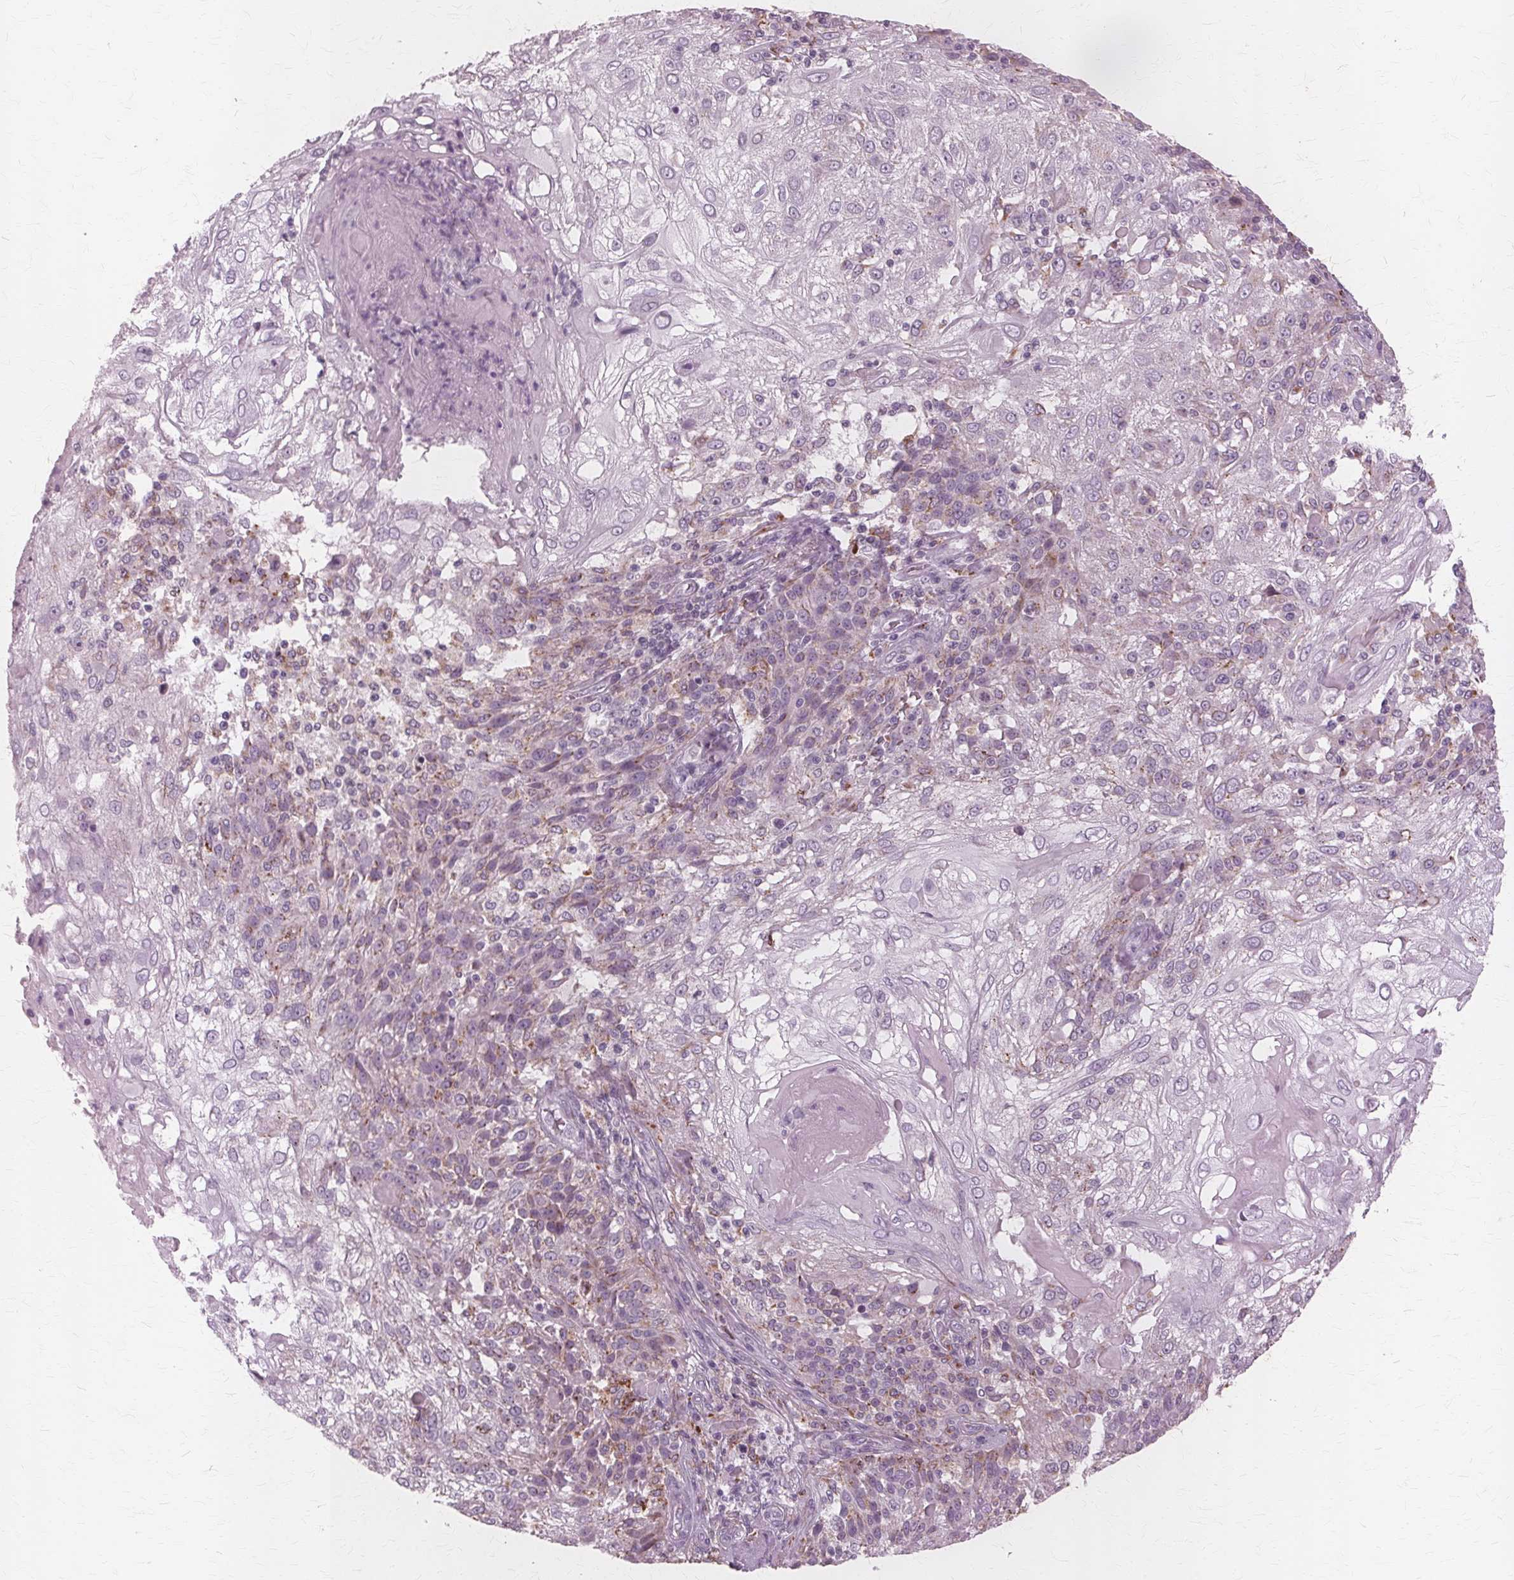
{"staining": {"intensity": "negative", "quantity": "none", "location": "none"}, "tissue": "skin cancer", "cell_type": "Tumor cells", "image_type": "cancer", "snomed": [{"axis": "morphology", "description": "Normal tissue, NOS"}, {"axis": "morphology", "description": "Squamous cell carcinoma, NOS"}, {"axis": "topography", "description": "Skin"}], "caption": "Micrograph shows no protein positivity in tumor cells of skin cancer tissue.", "gene": "DNASE2", "patient": {"sex": "female", "age": 83}}